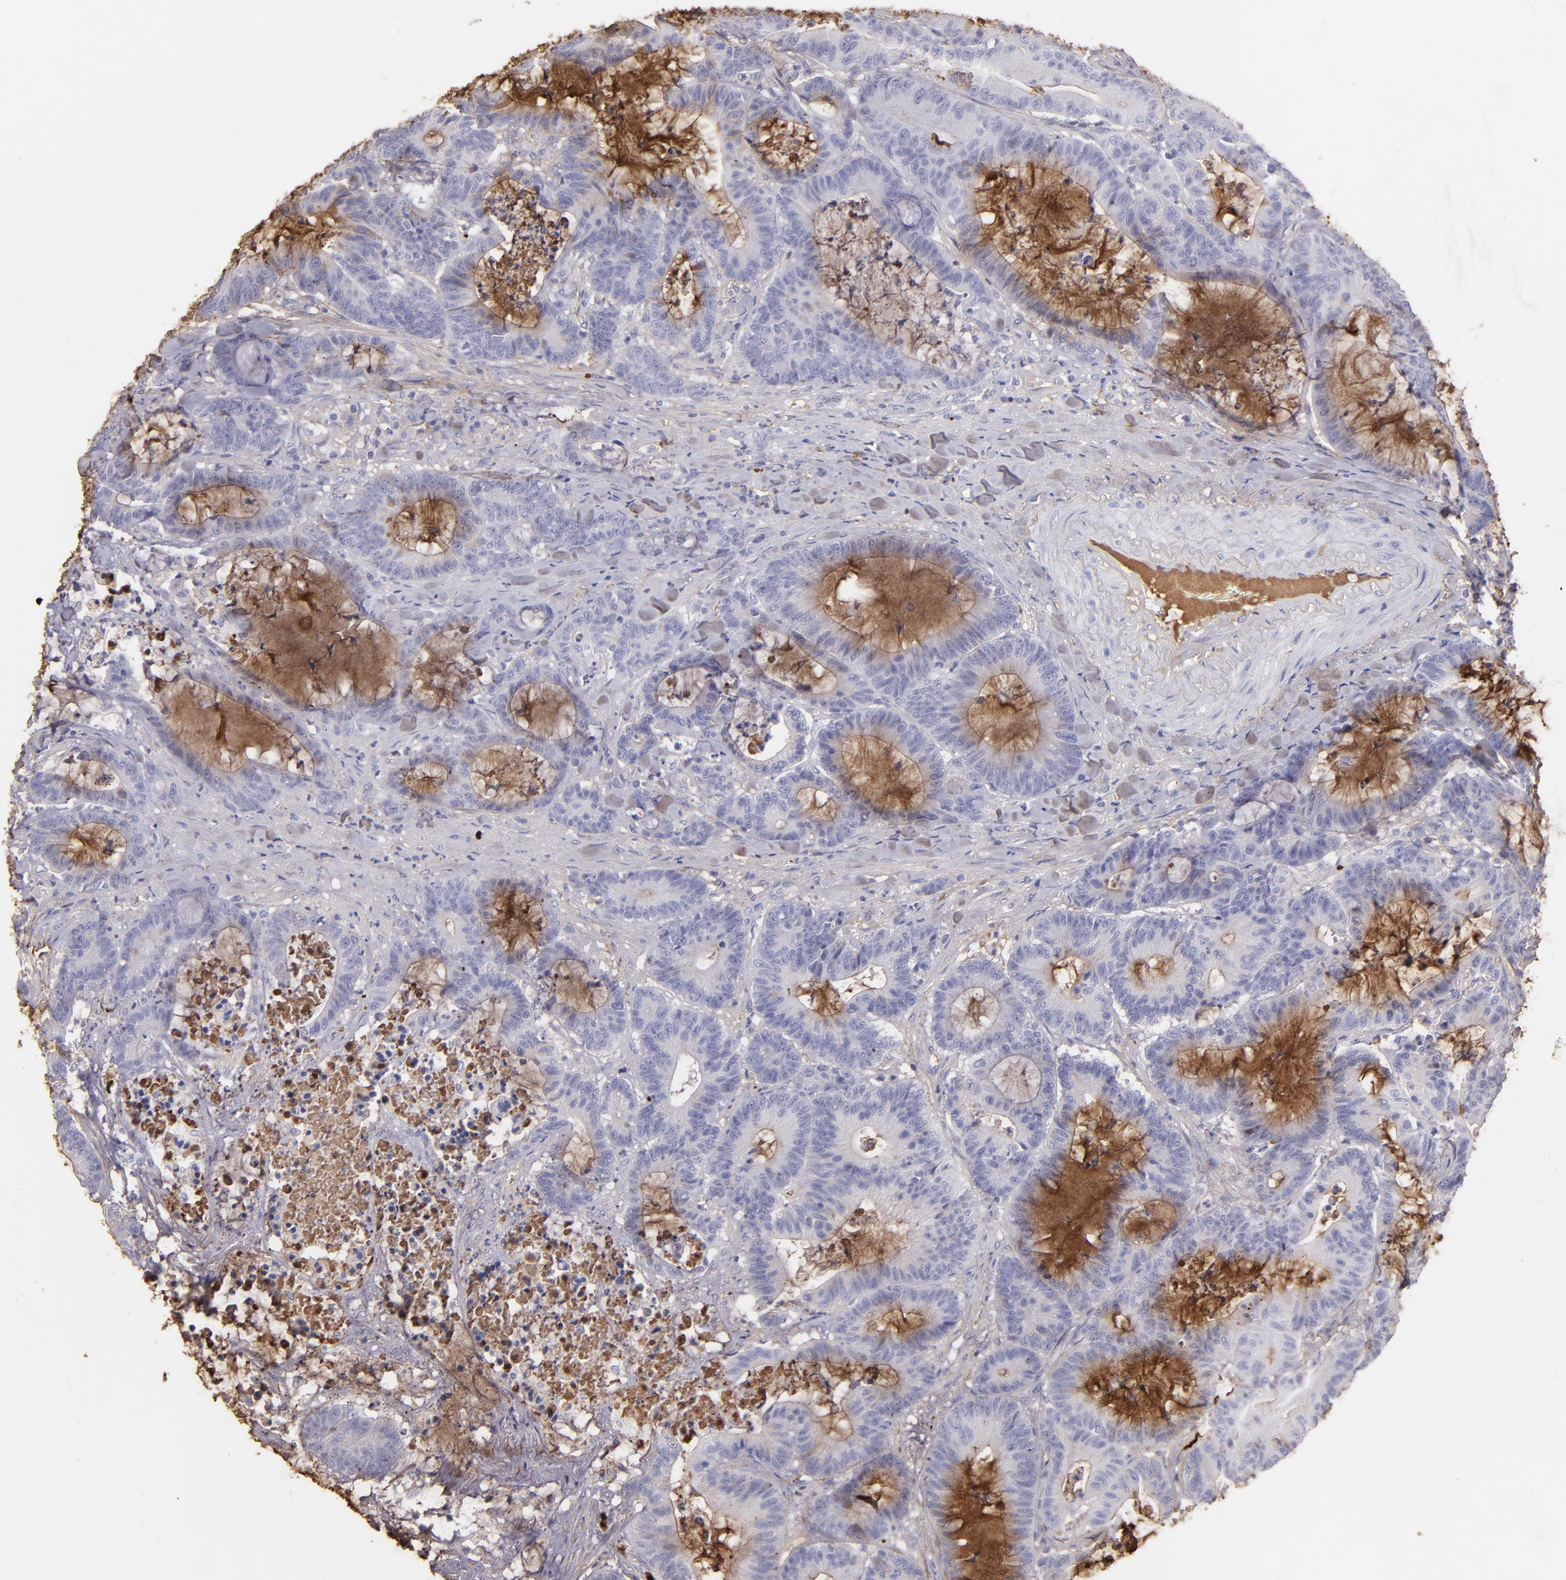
{"staining": {"intensity": "negative", "quantity": "none", "location": "none"}, "tissue": "colorectal cancer", "cell_type": "Tumor cells", "image_type": "cancer", "snomed": [{"axis": "morphology", "description": "Adenocarcinoma, NOS"}, {"axis": "topography", "description": "Colon"}], "caption": "This histopathology image is of colorectal cancer stained with immunohistochemistry (IHC) to label a protein in brown with the nuclei are counter-stained blue. There is no expression in tumor cells.", "gene": "FGB", "patient": {"sex": "female", "age": 84}}